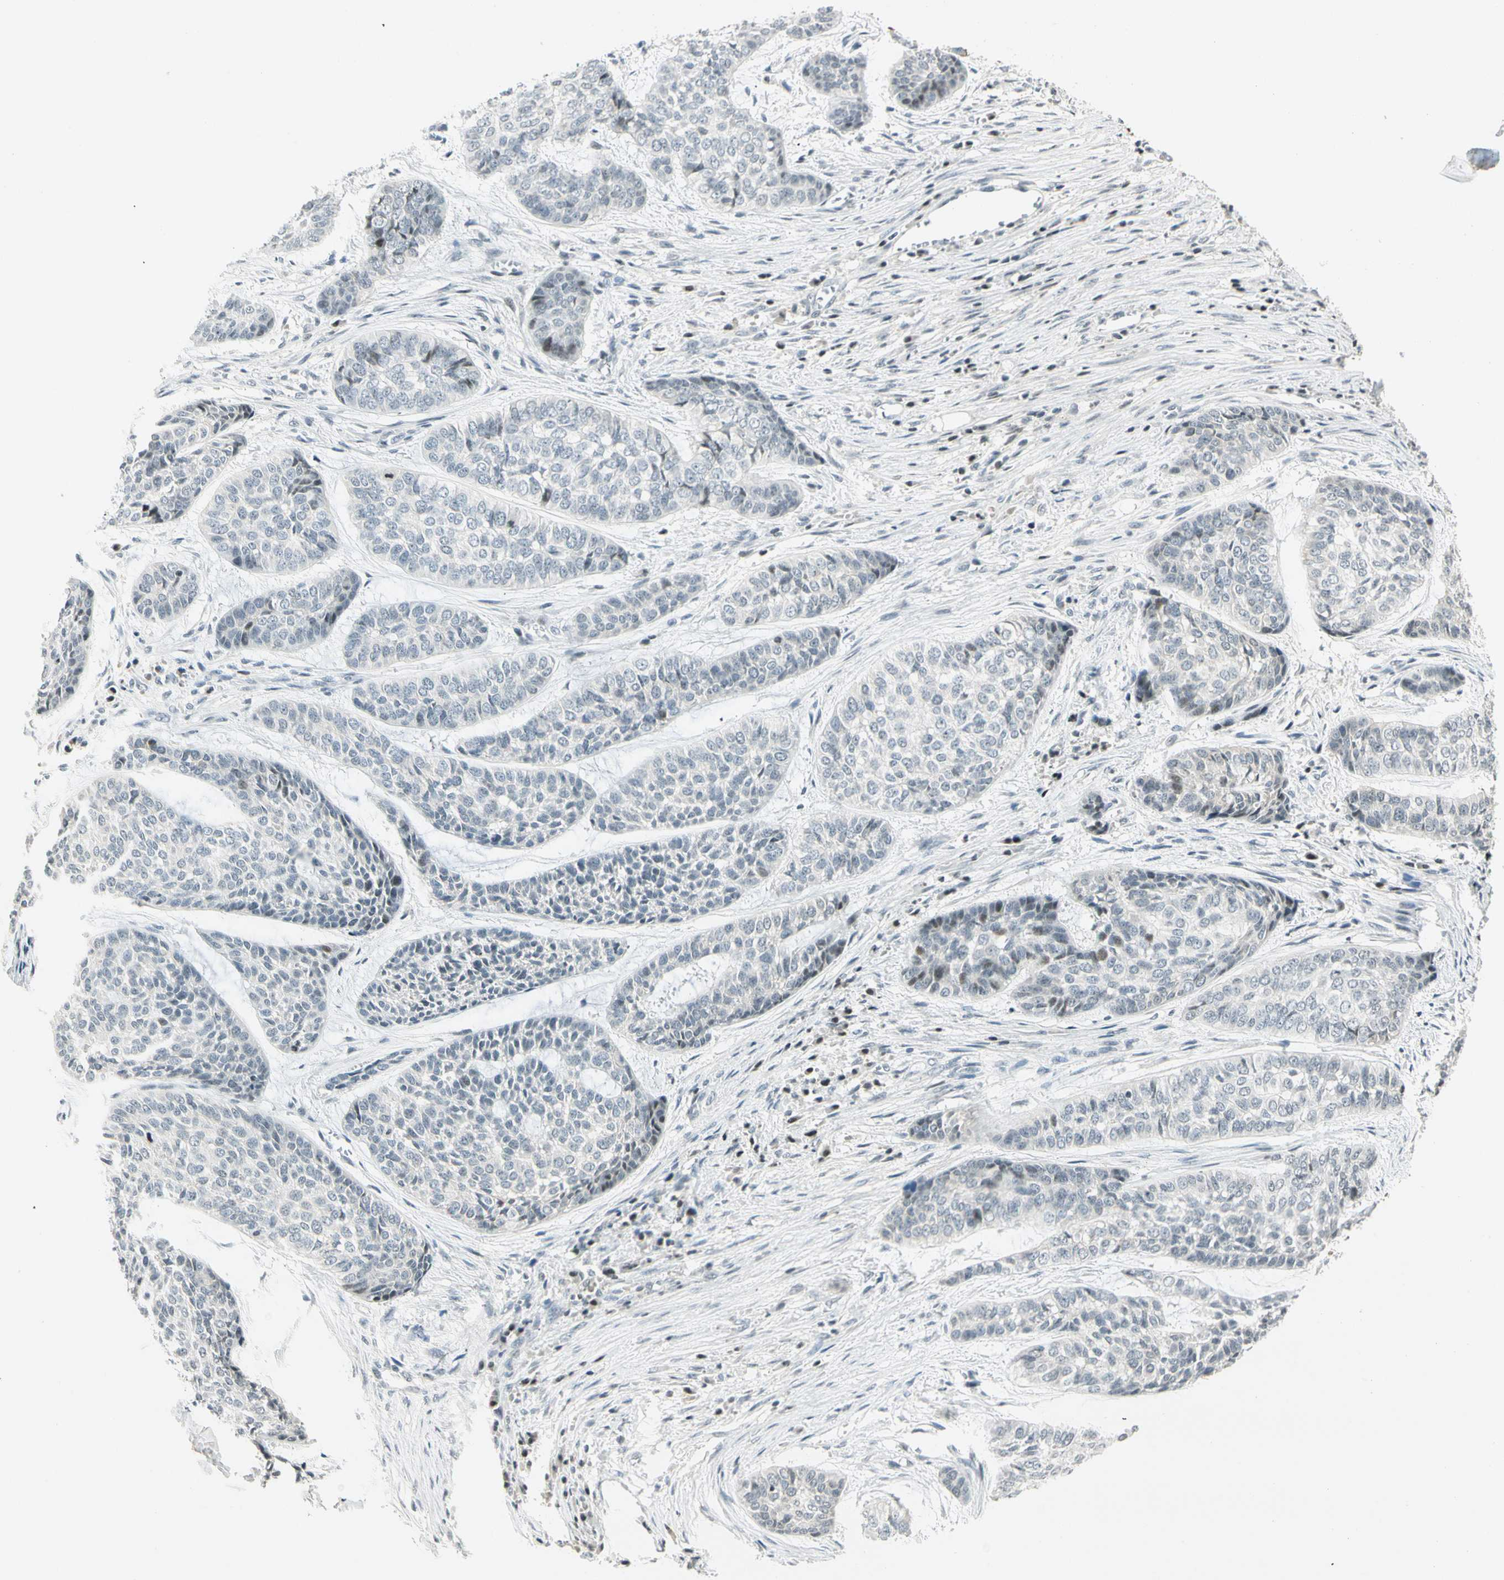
{"staining": {"intensity": "weak", "quantity": "<25%", "location": "nuclear"}, "tissue": "skin cancer", "cell_type": "Tumor cells", "image_type": "cancer", "snomed": [{"axis": "morphology", "description": "Basal cell carcinoma"}, {"axis": "topography", "description": "Skin"}], "caption": "Tumor cells are negative for brown protein staining in skin cancer. Nuclei are stained in blue.", "gene": "SMAD3", "patient": {"sex": "female", "age": 64}}